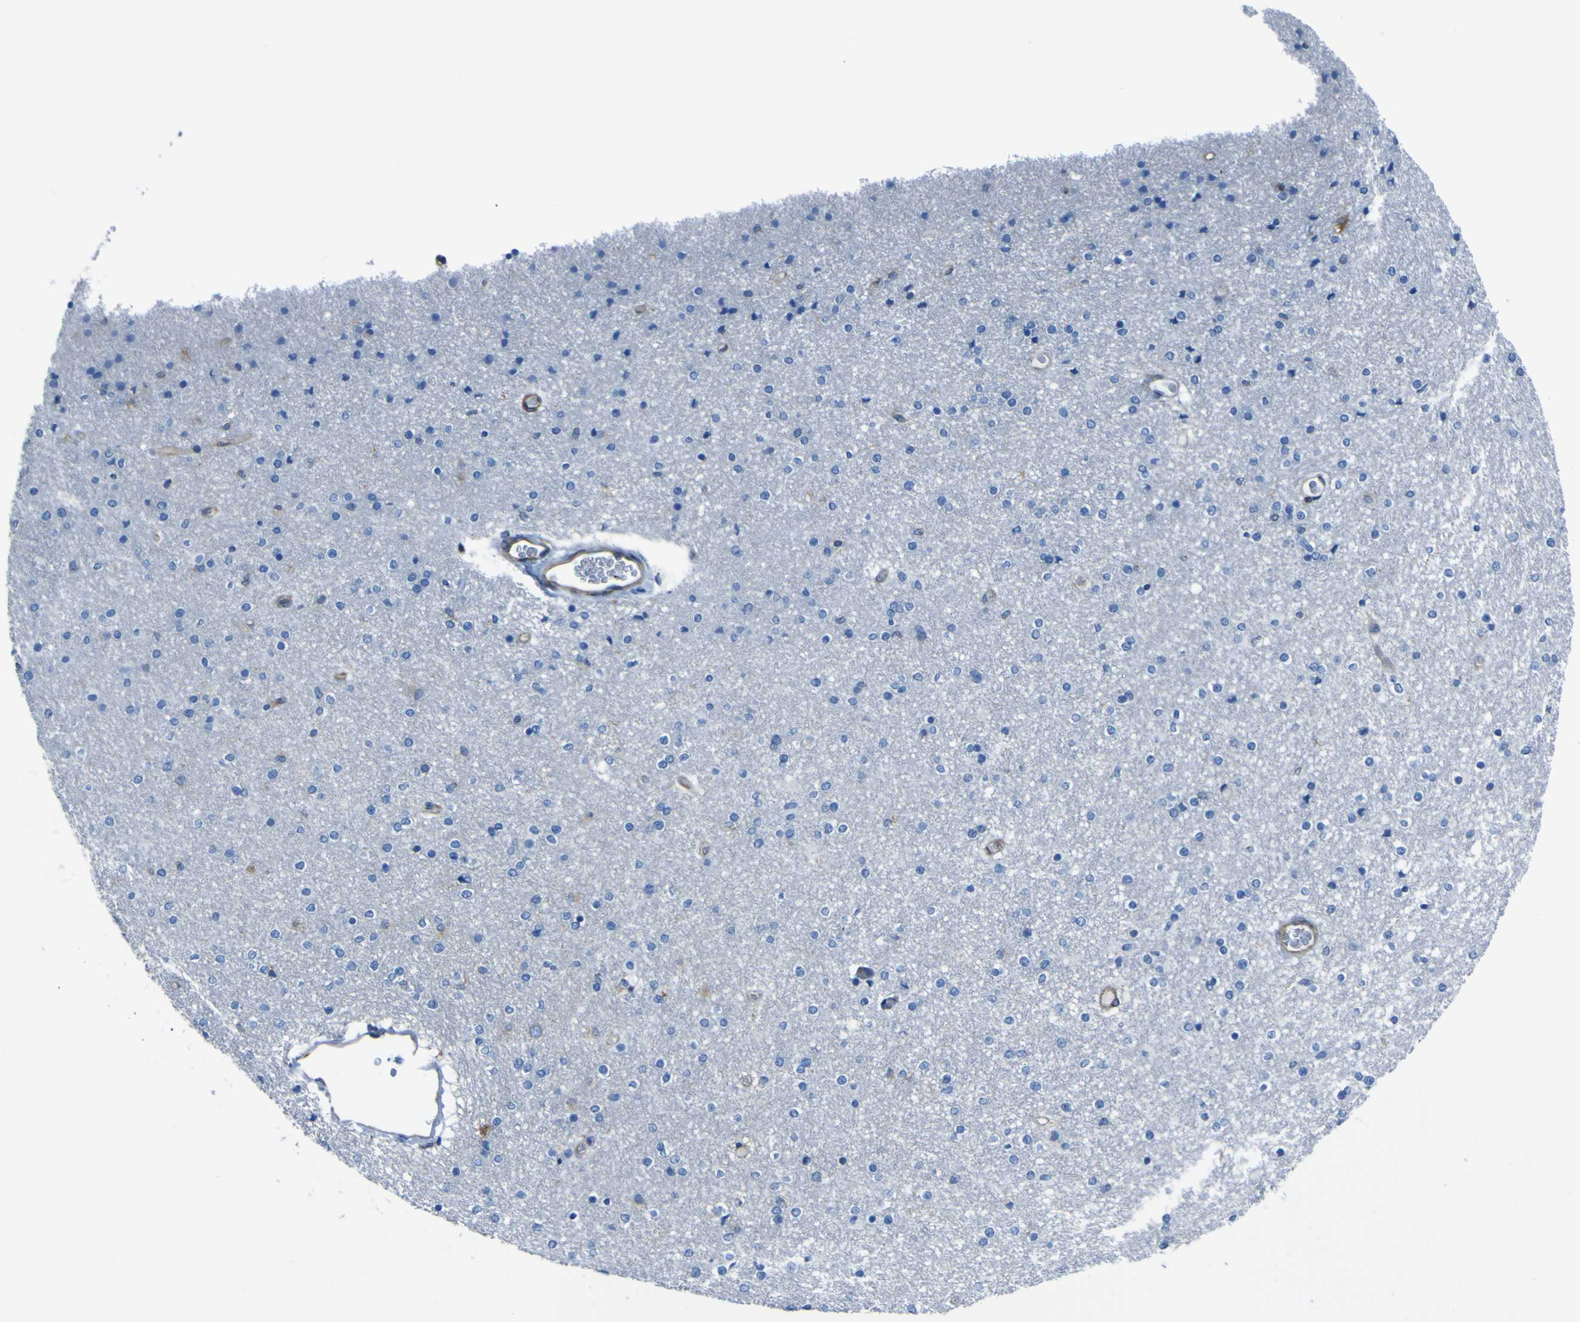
{"staining": {"intensity": "negative", "quantity": "none", "location": "none"}, "tissue": "caudate", "cell_type": "Glial cells", "image_type": "normal", "snomed": [{"axis": "morphology", "description": "Normal tissue, NOS"}, {"axis": "topography", "description": "Lateral ventricle wall"}], "caption": "Immunohistochemistry photomicrograph of unremarkable human caudate stained for a protein (brown), which reveals no positivity in glial cells.", "gene": "STIM1", "patient": {"sex": "female", "age": 54}}